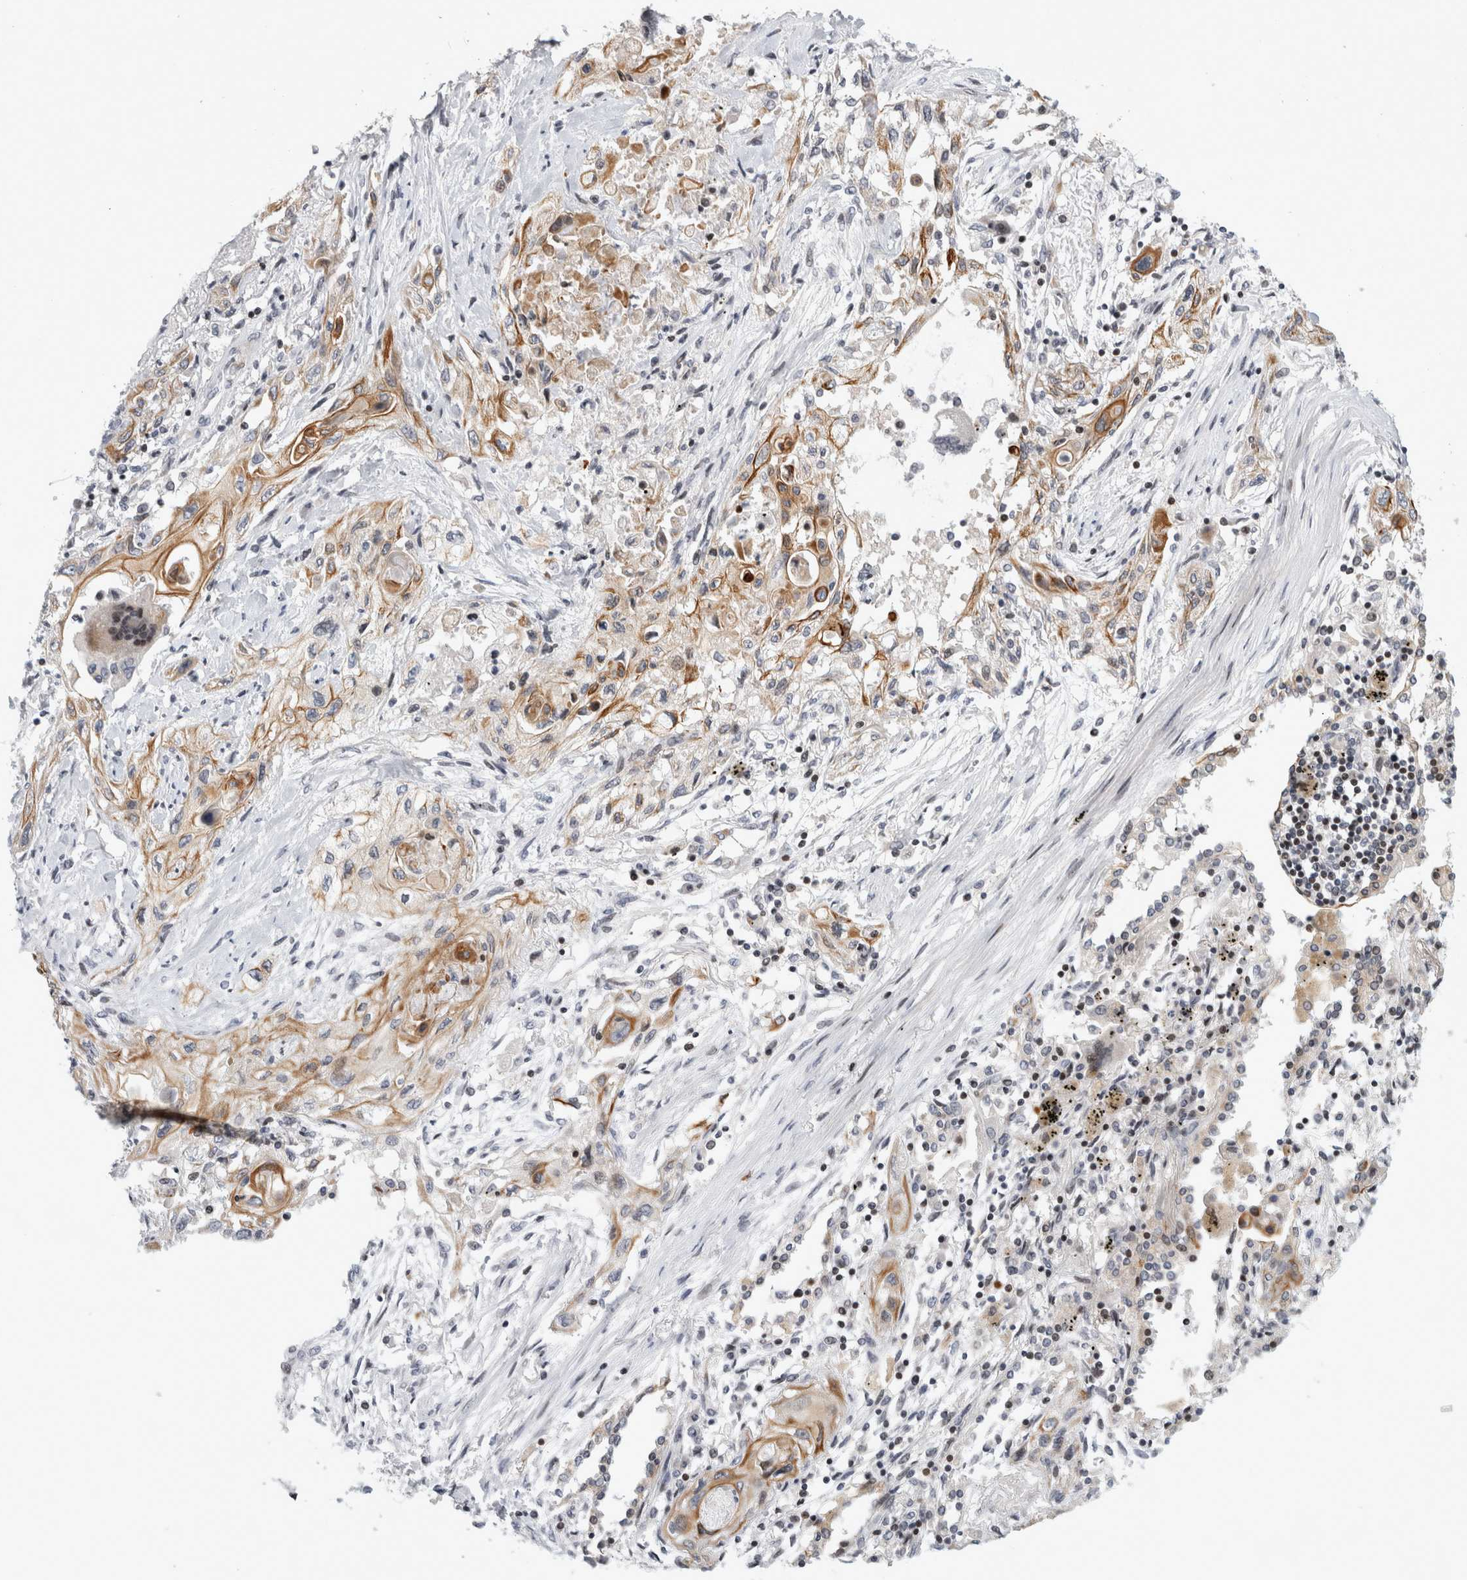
{"staining": {"intensity": "moderate", "quantity": ">75%", "location": "cytoplasmic/membranous"}, "tissue": "lung cancer", "cell_type": "Tumor cells", "image_type": "cancer", "snomed": [{"axis": "morphology", "description": "Squamous cell carcinoma, NOS"}, {"axis": "topography", "description": "Lung"}], "caption": "A brown stain highlights moderate cytoplasmic/membranous expression of a protein in human lung cancer (squamous cell carcinoma) tumor cells.", "gene": "UTP25", "patient": {"sex": "female", "age": 47}}